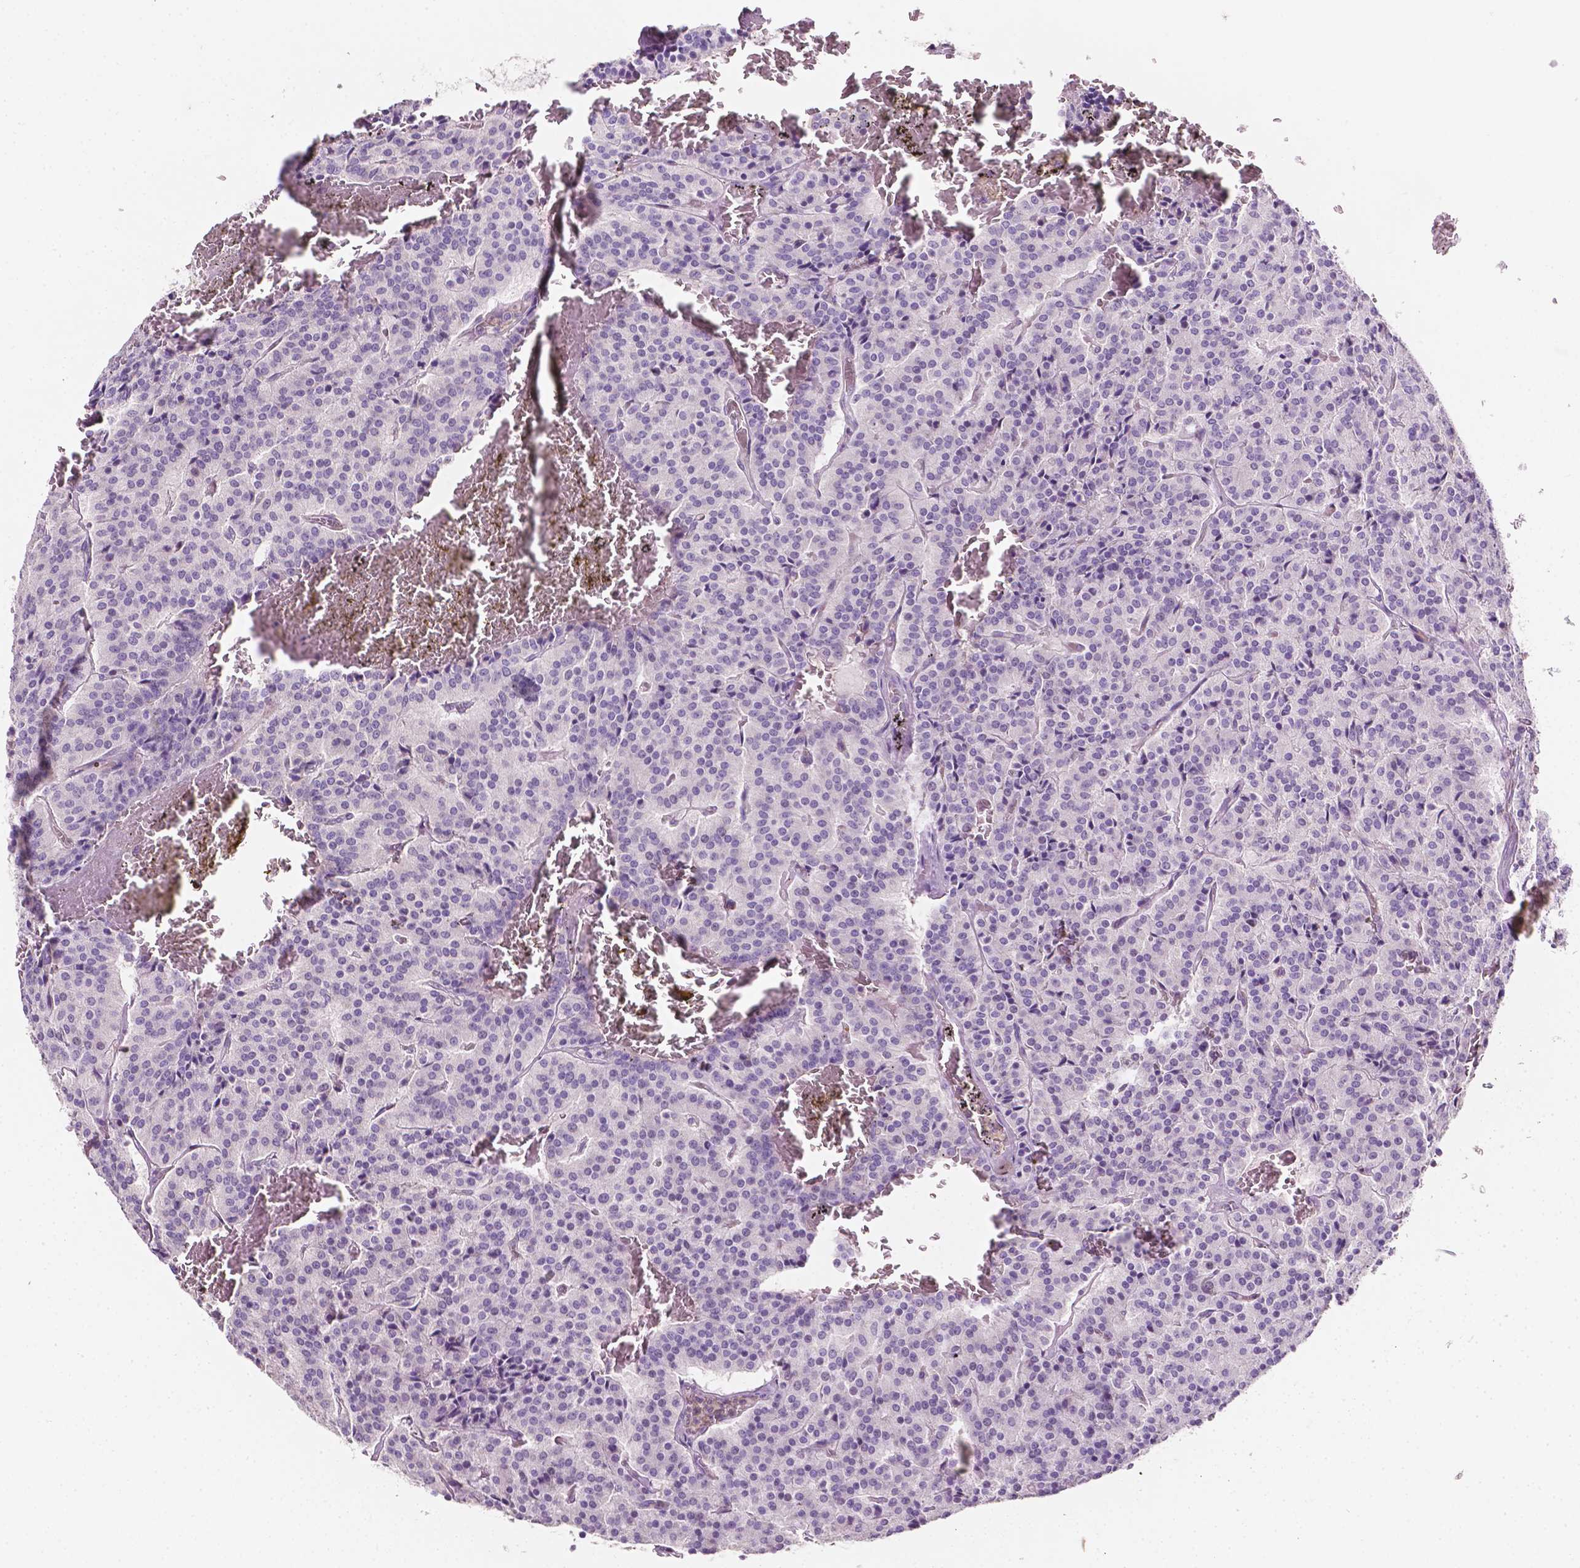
{"staining": {"intensity": "negative", "quantity": "none", "location": "none"}, "tissue": "carcinoid", "cell_type": "Tumor cells", "image_type": "cancer", "snomed": [{"axis": "morphology", "description": "Carcinoid, malignant, NOS"}, {"axis": "topography", "description": "Lung"}], "caption": "Protein analysis of malignant carcinoid shows no significant positivity in tumor cells.", "gene": "EGFR", "patient": {"sex": "male", "age": 70}}